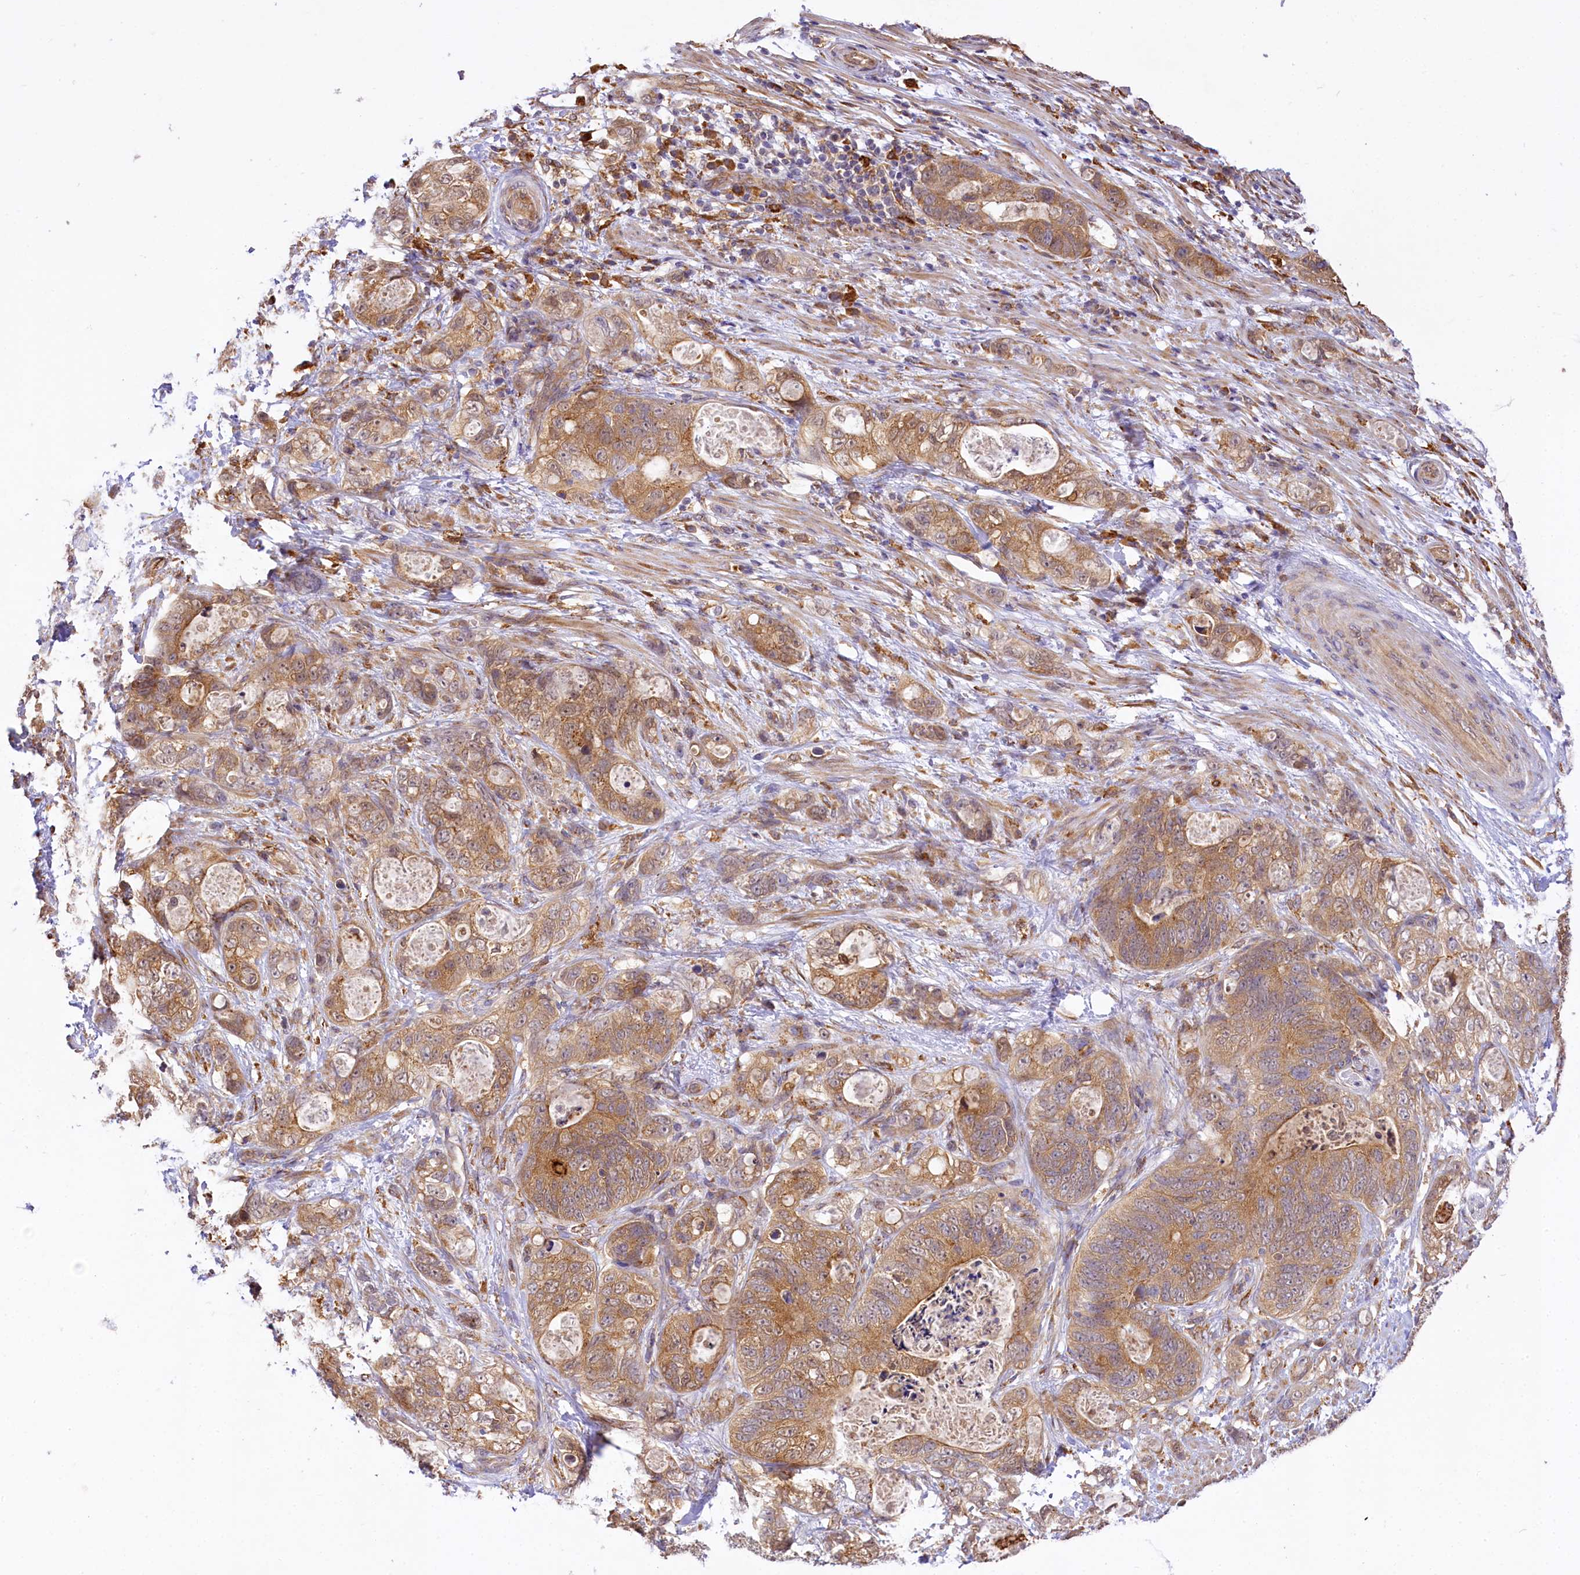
{"staining": {"intensity": "moderate", "quantity": ">75%", "location": "cytoplasmic/membranous"}, "tissue": "stomach cancer", "cell_type": "Tumor cells", "image_type": "cancer", "snomed": [{"axis": "morphology", "description": "Normal tissue, NOS"}, {"axis": "morphology", "description": "Adenocarcinoma, NOS"}, {"axis": "topography", "description": "Stomach"}], "caption": "Stomach adenocarcinoma tissue exhibits moderate cytoplasmic/membranous staining in approximately >75% of tumor cells", "gene": "PPIP5K2", "patient": {"sex": "female", "age": 89}}